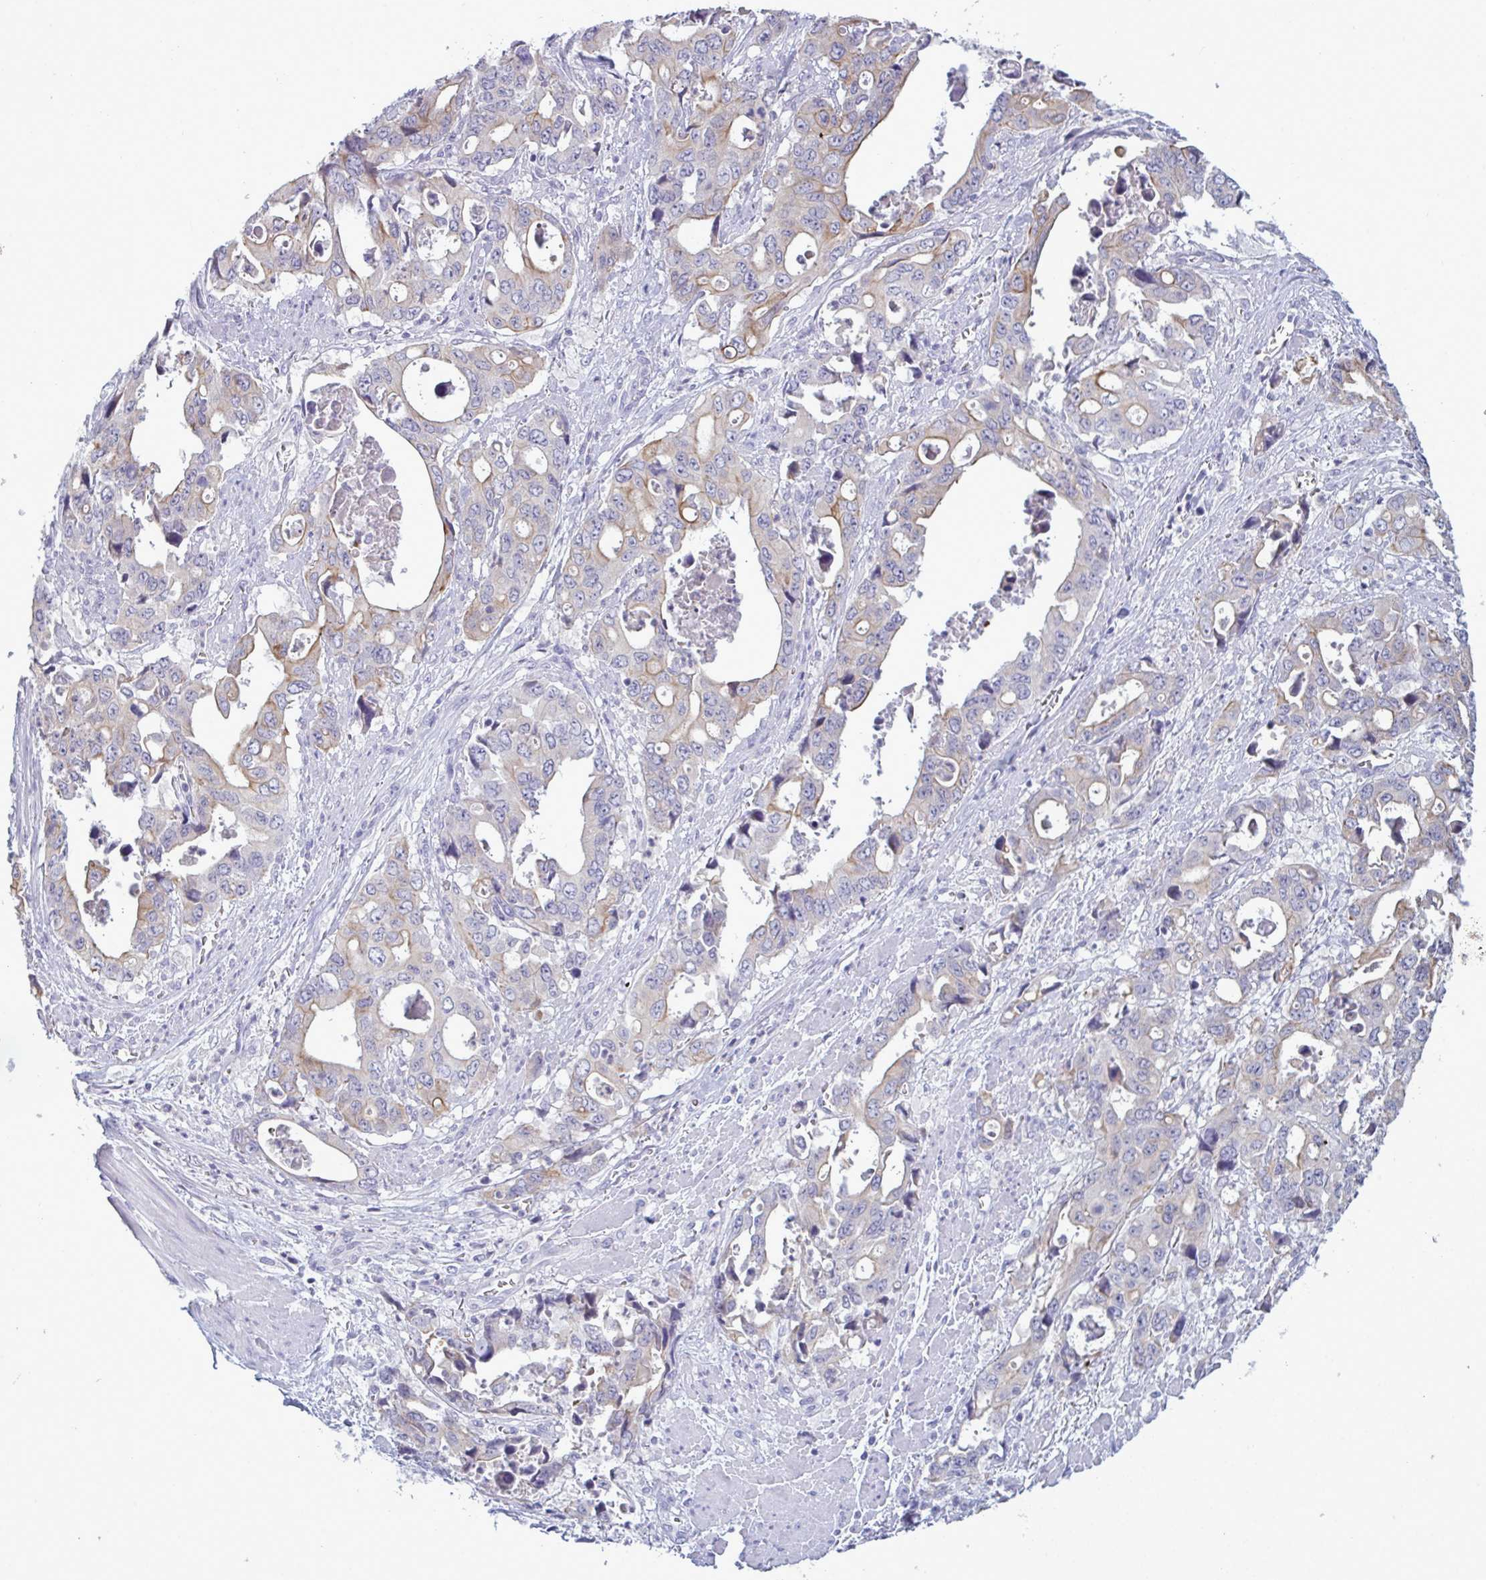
{"staining": {"intensity": "weak", "quantity": "<25%", "location": "cytoplasmic/membranous"}, "tissue": "stomach cancer", "cell_type": "Tumor cells", "image_type": "cancer", "snomed": [{"axis": "morphology", "description": "Adenocarcinoma, NOS"}, {"axis": "topography", "description": "Stomach, upper"}], "caption": "DAB (3,3'-diaminobenzidine) immunohistochemical staining of adenocarcinoma (stomach) shows no significant positivity in tumor cells.", "gene": "TENT5D", "patient": {"sex": "male", "age": 74}}